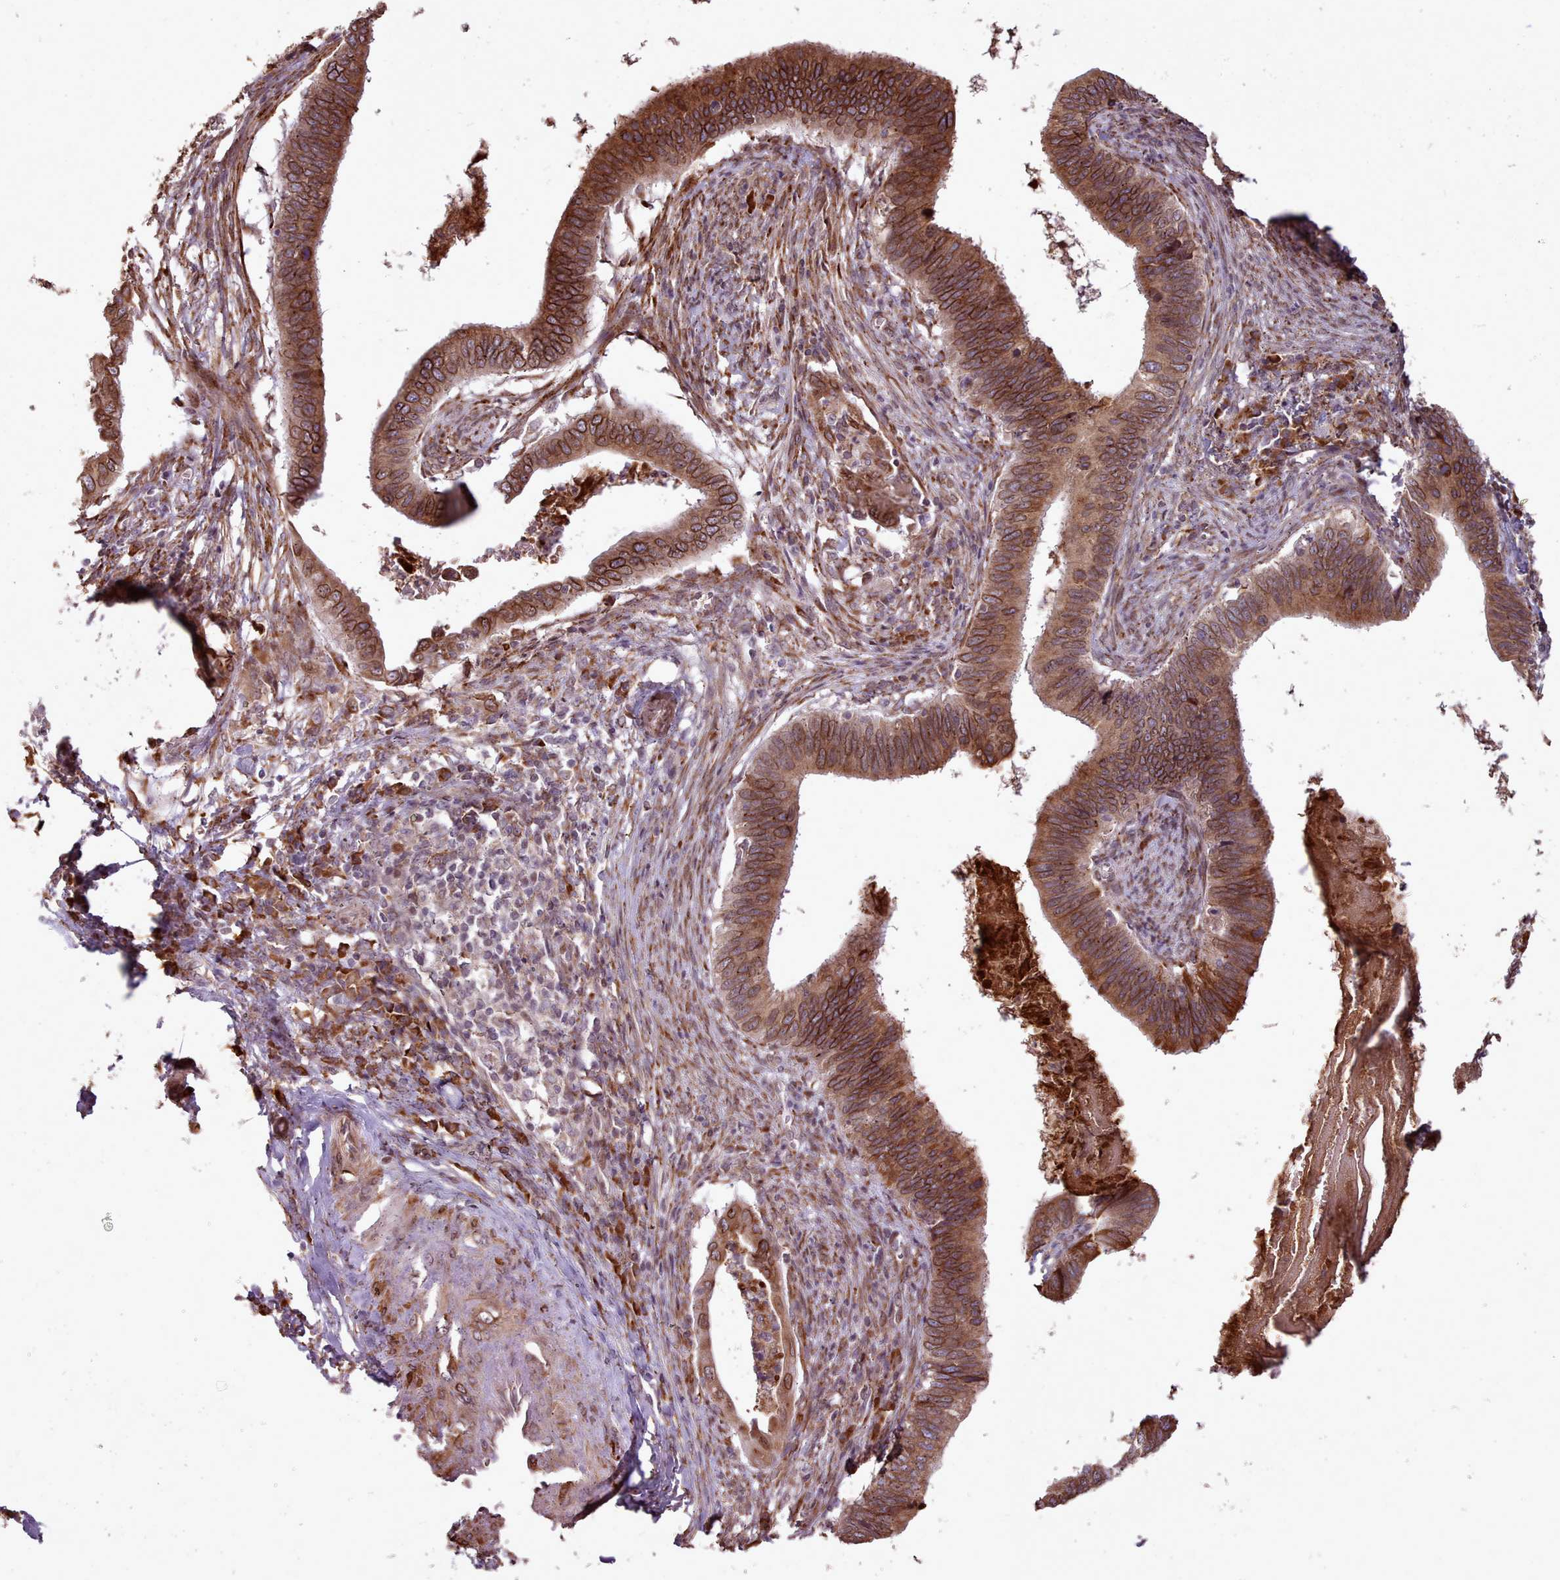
{"staining": {"intensity": "strong", "quantity": ">75%", "location": "cytoplasmic/membranous,nuclear"}, "tissue": "cervical cancer", "cell_type": "Tumor cells", "image_type": "cancer", "snomed": [{"axis": "morphology", "description": "Adenocarcinoma, NOS"}, {"axis": "topography", "description": "Cervix"}], "caption": "Tumor cells demonstrate high levels of strong cytoplasmic/membranous and nuclear staining in about >75% of cells in human cervical cancer (adenocarcinoma). (IHC, brightfield microscopy, high magnification).", "gene": "CABP1", "patient": {"sex": "female", "age": 42}}